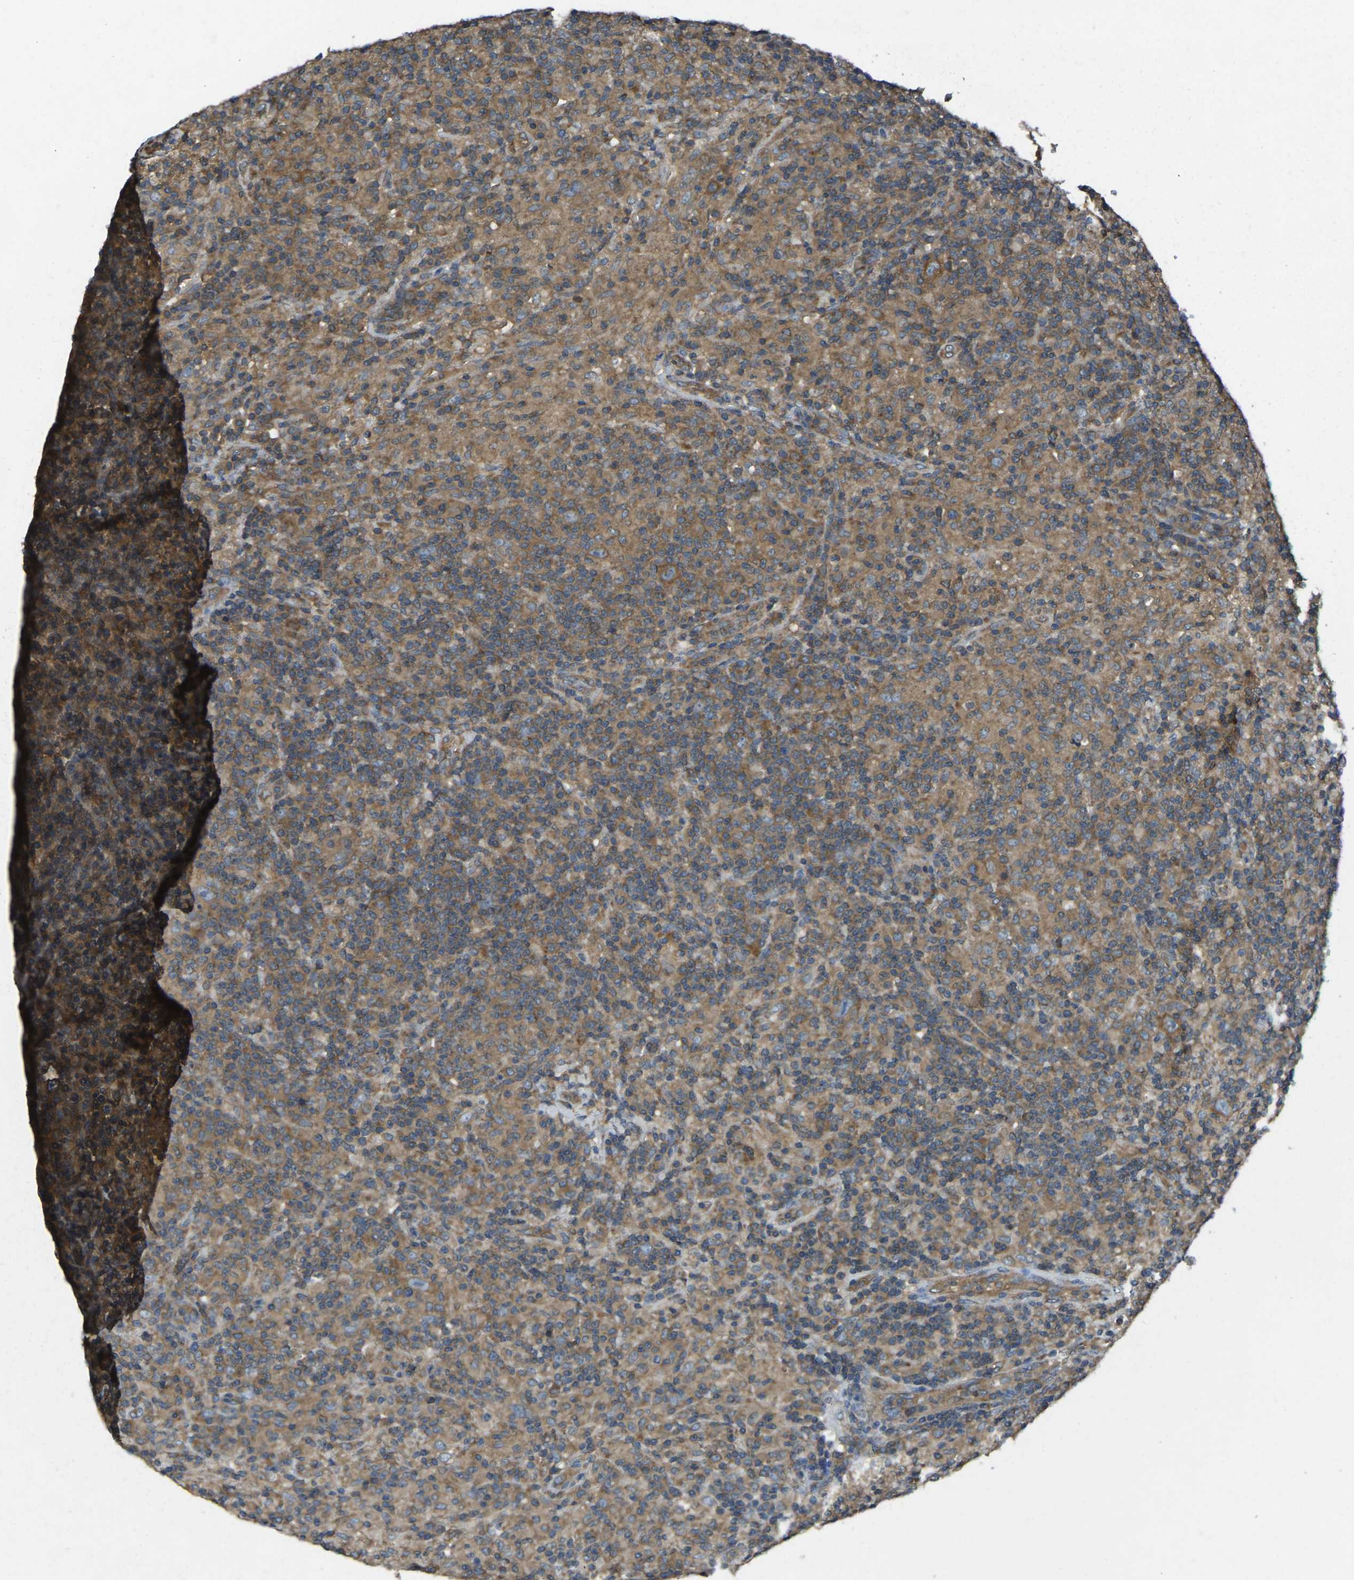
{"staining": {"intensity": "moderate", "quantity": ">75%", "location": "cytoplasmic/membranous"}, "tissue": "lymphoma", "cell_type": "Tumor cells", "image_type": "cancer", "snomed": [{"axis": "morphology", "description": "Hodgkin's disease, NOS"}, {"axis": "topography", "description": "Lymph node"}], "caption": "Human Hodgkin's disease stained with a brown dye displays moderate cytoplasmic/membranous positive positivity in approximately >75% of tumor cells.", "gene": "AIMP1", "patient": {"sex": "male", "age": 70}}